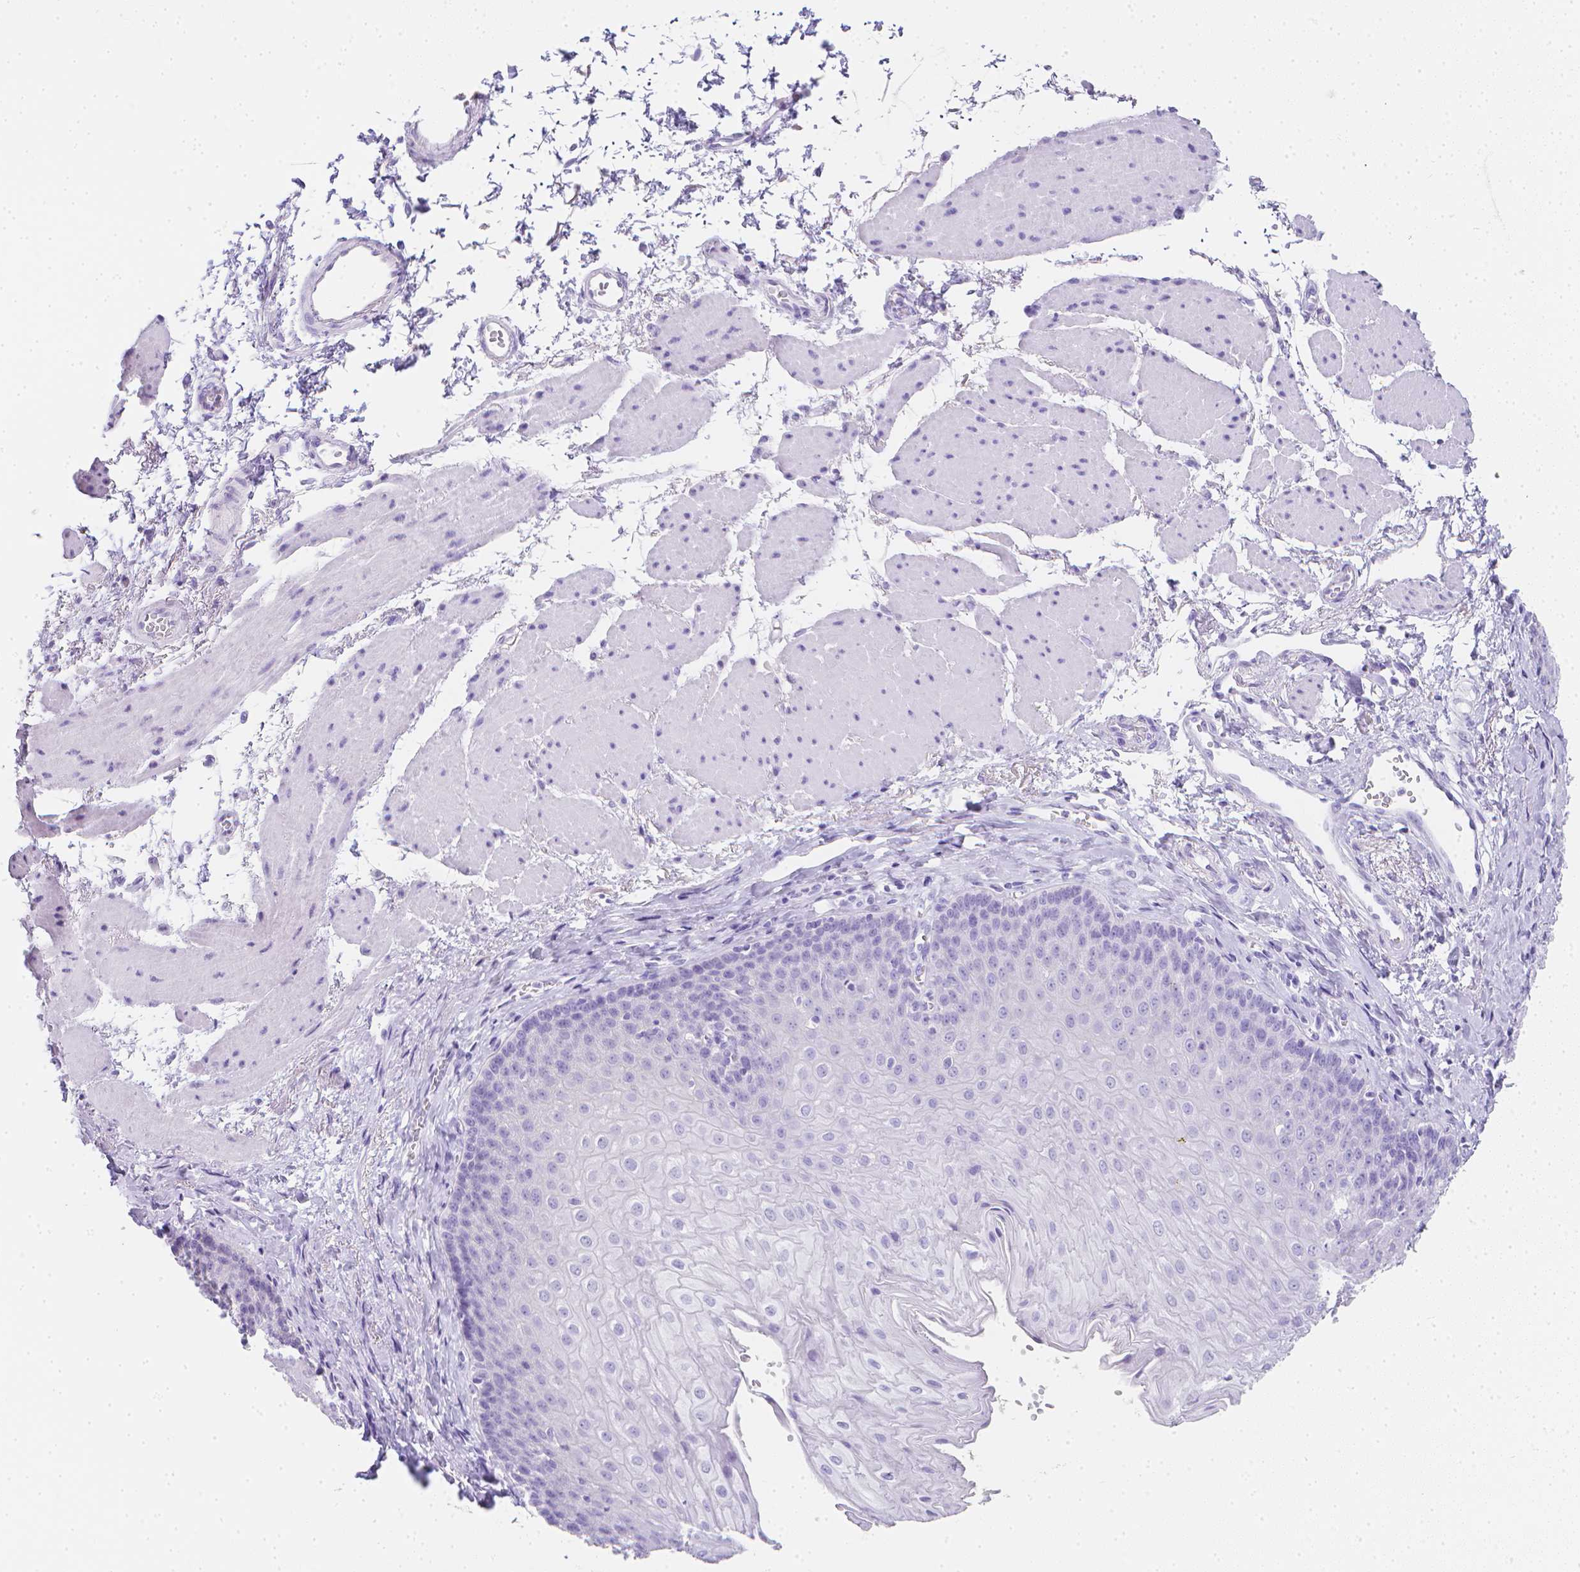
{"staining": {"intensity": "negative", "quantity": "none", "location": "none"}, "tissue": "esophagus", "cell_type": "Squamous epithelial cells", "image_type": "normal", "snomed": [{"axis": "morphology", "description": "Normal tissue, NOS"}, {"axis": "topography", "description": "Esophagus"}], "caption": "Esophagus was stained to show a protein in brown. There is no significant expression in squamous epithelial cells. Nuclei are stained in blue.", "gene": "LGALS4", "patient": {"sex": "female", "age": 81}}